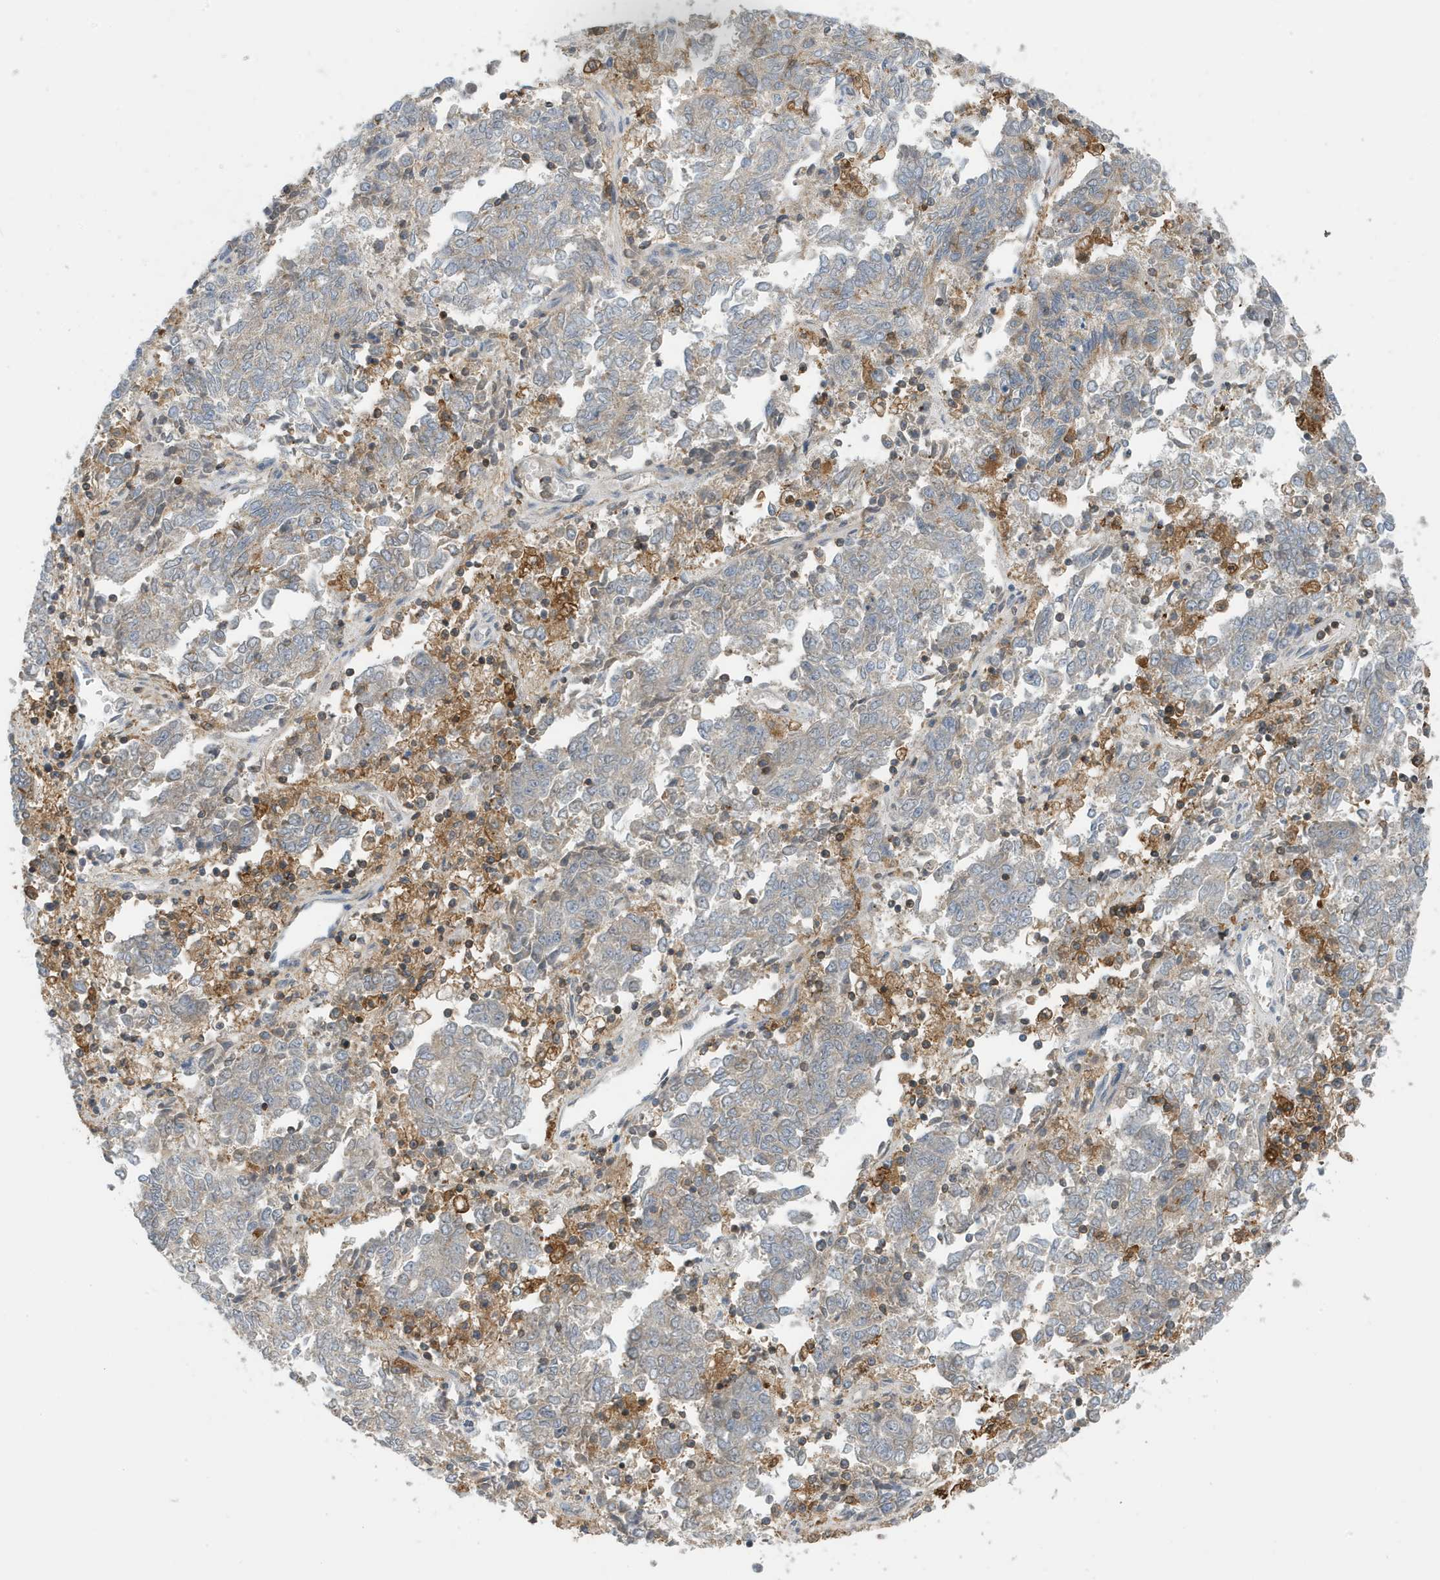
{"staining": {"intensity": "negative", "quantity": "none", "location": "none"}, "tissue": "endometrial cancer", "cell_type": "Tumor cells", "image_type": "cancer", "snomed": [{"axis": "morphology", "description": "Adenocarcinoma, NOS"}, {"axis": "topography", "description": "Endometrium"}], "caption": "Immunohistochemistry (IHC) of endometrial cancer (adenocarcinoma) exhibits no expression in tumor cells.", "gene": "NSUN3", "patient": {"sex": "female", "age": 80}}